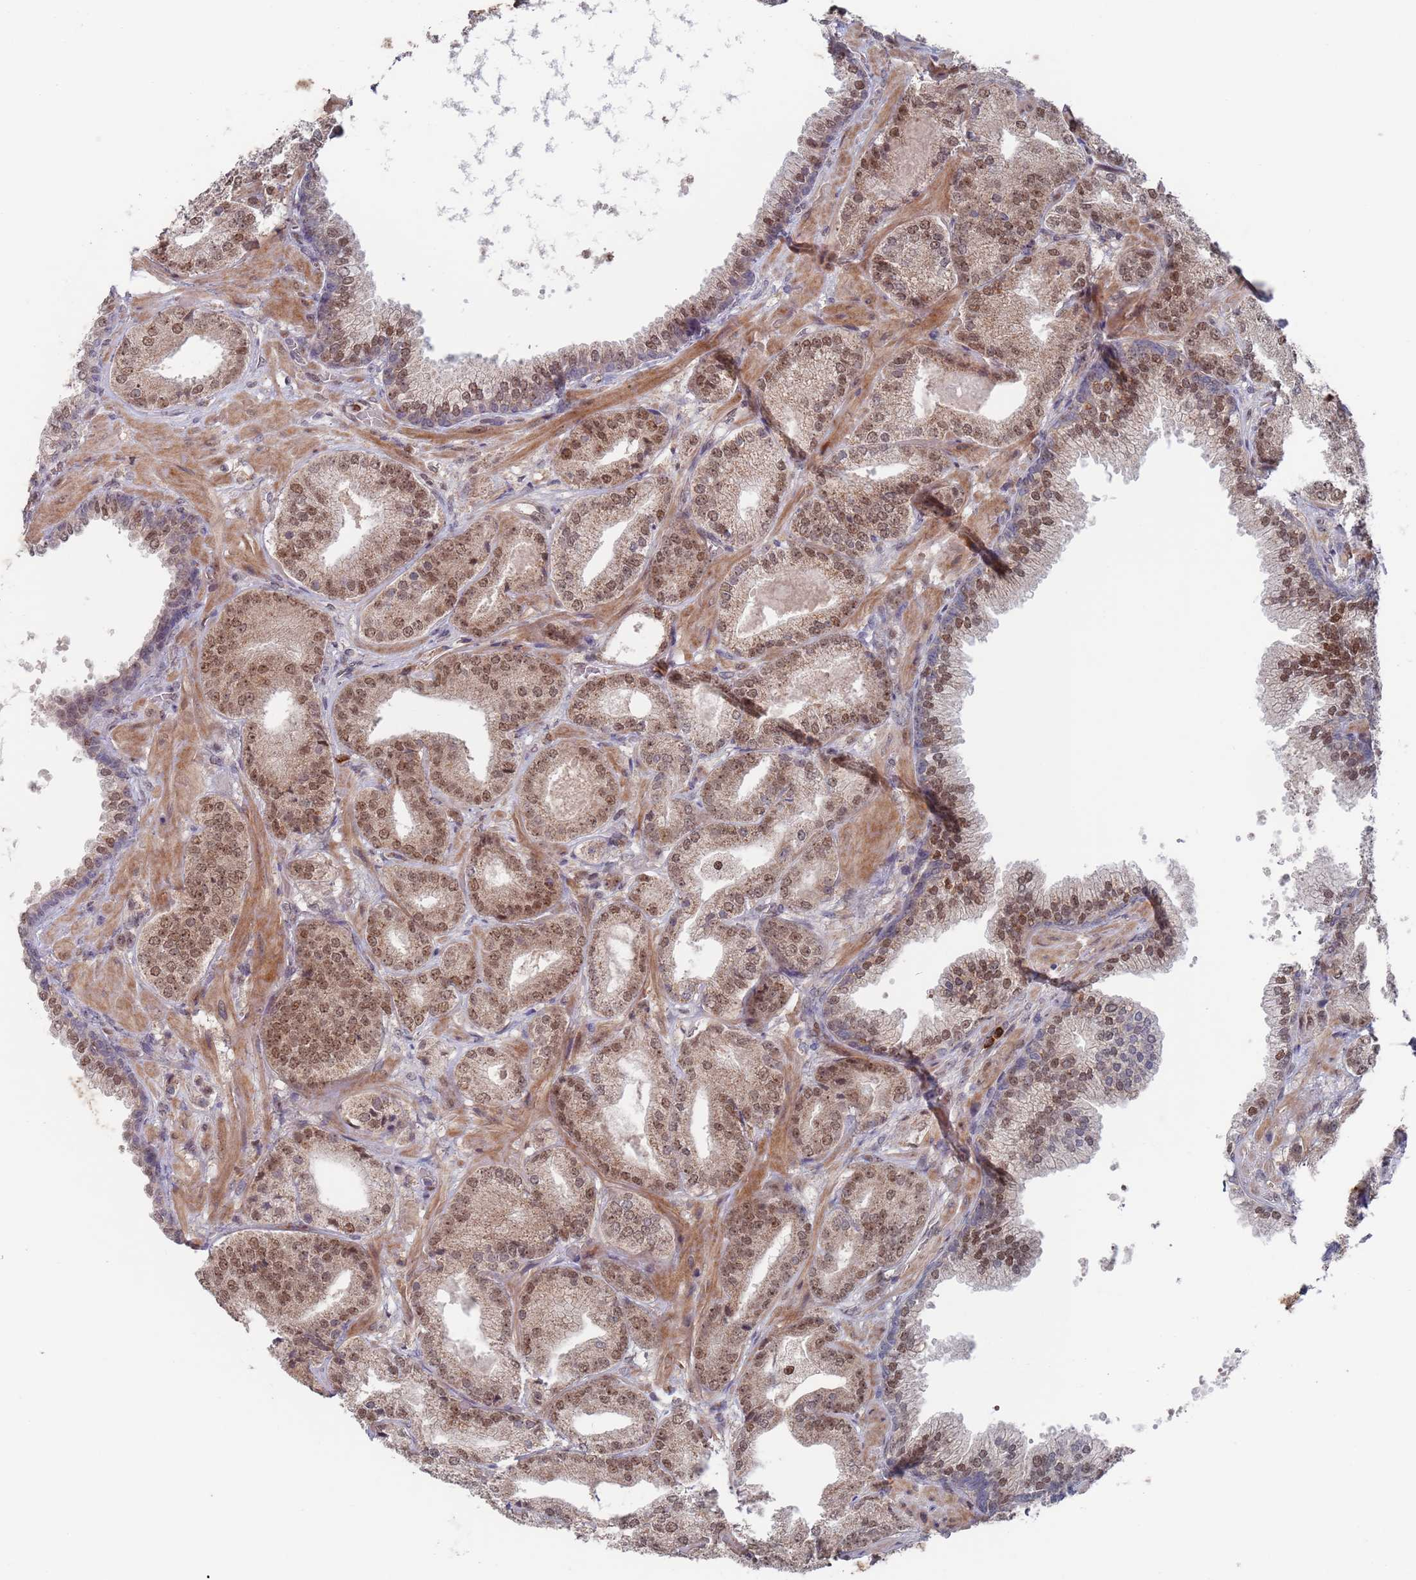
{"staining": {"intensity": "moderate", "quantity": ">75%", "location": "nuclear"}, "tissue": "prostate cancer", "cell_type": "Tumor cells", "image_type": "cancer", "snomed": [{"axis": "morphology", "description": "Adenocarcinoma, High grade"}, {"axis": "topography", "description": "Prostate"}], "caption": "This image reveals immunohistochemistry staining of adenocarcinoma (high-grade) (prostate), with medium moderate nuclear expression in approximately >75% of tumor cells.", "gene": "RPP25", "patient": {"sex": "male", "age": 63}}